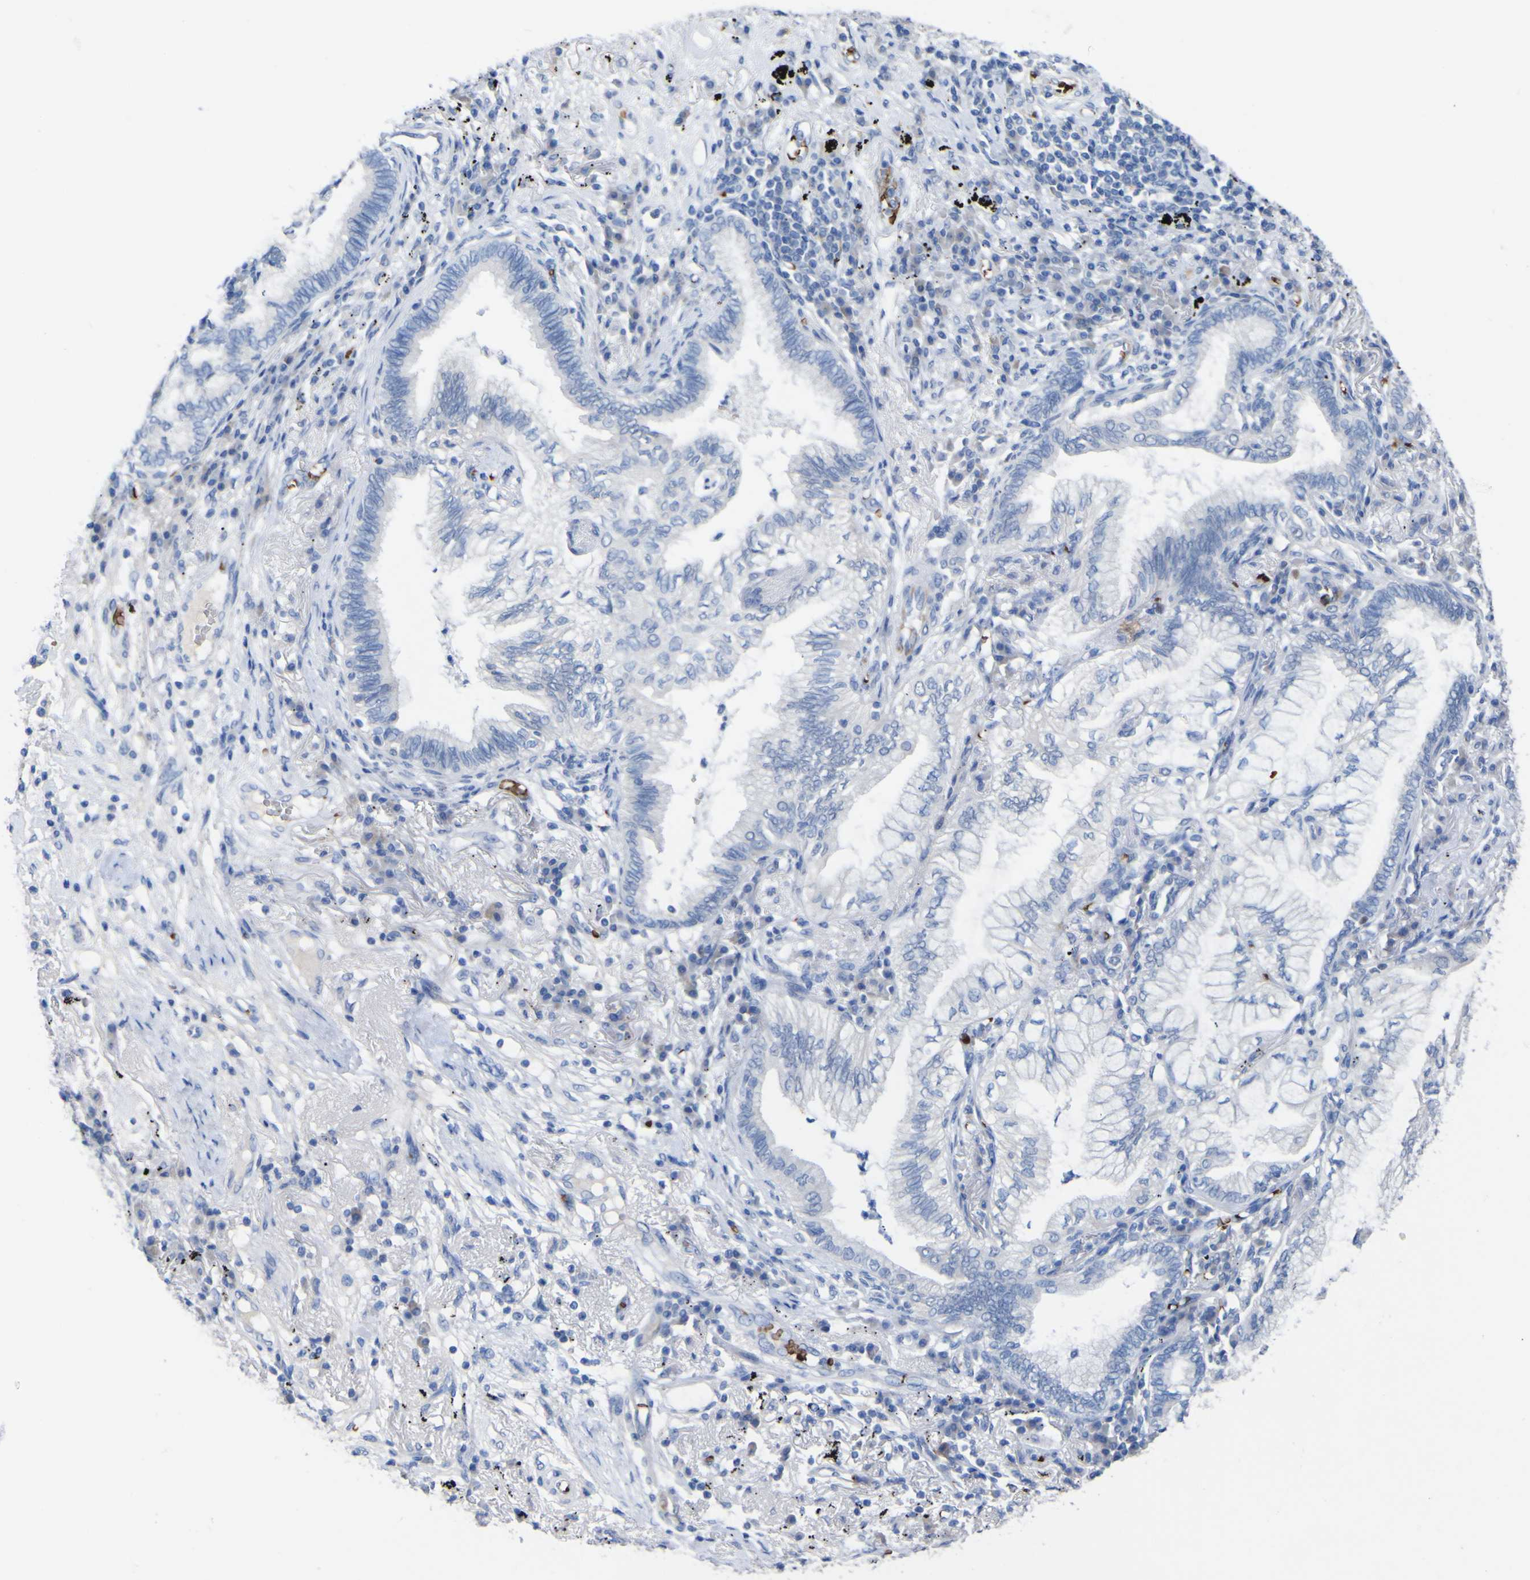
{"staining": {"intensity": "negative", "quantity": "none", "location": "none"}, "tissue": "lung cancer", "cell_type": "Tumor cells", "image_type": "cancer", "snomed": [{"axis": "morphology", "description": "Normal tissue, NOS"}, {"axis": "morphology", "description": "Adenocarcinoma, NOS"}, {"axis": "topography", "description": "Bronchus"}, {"axis": "topography", "description": "Lung"}], "caption": "Protein analysis of adenocarcinoma (lung) reveals no significant staining in tumor cells. (DAB immunohistochemistry with hematoxylin counter stain).", "gene": "GCM1", "patient": {"sex": "female", "age": 70}}